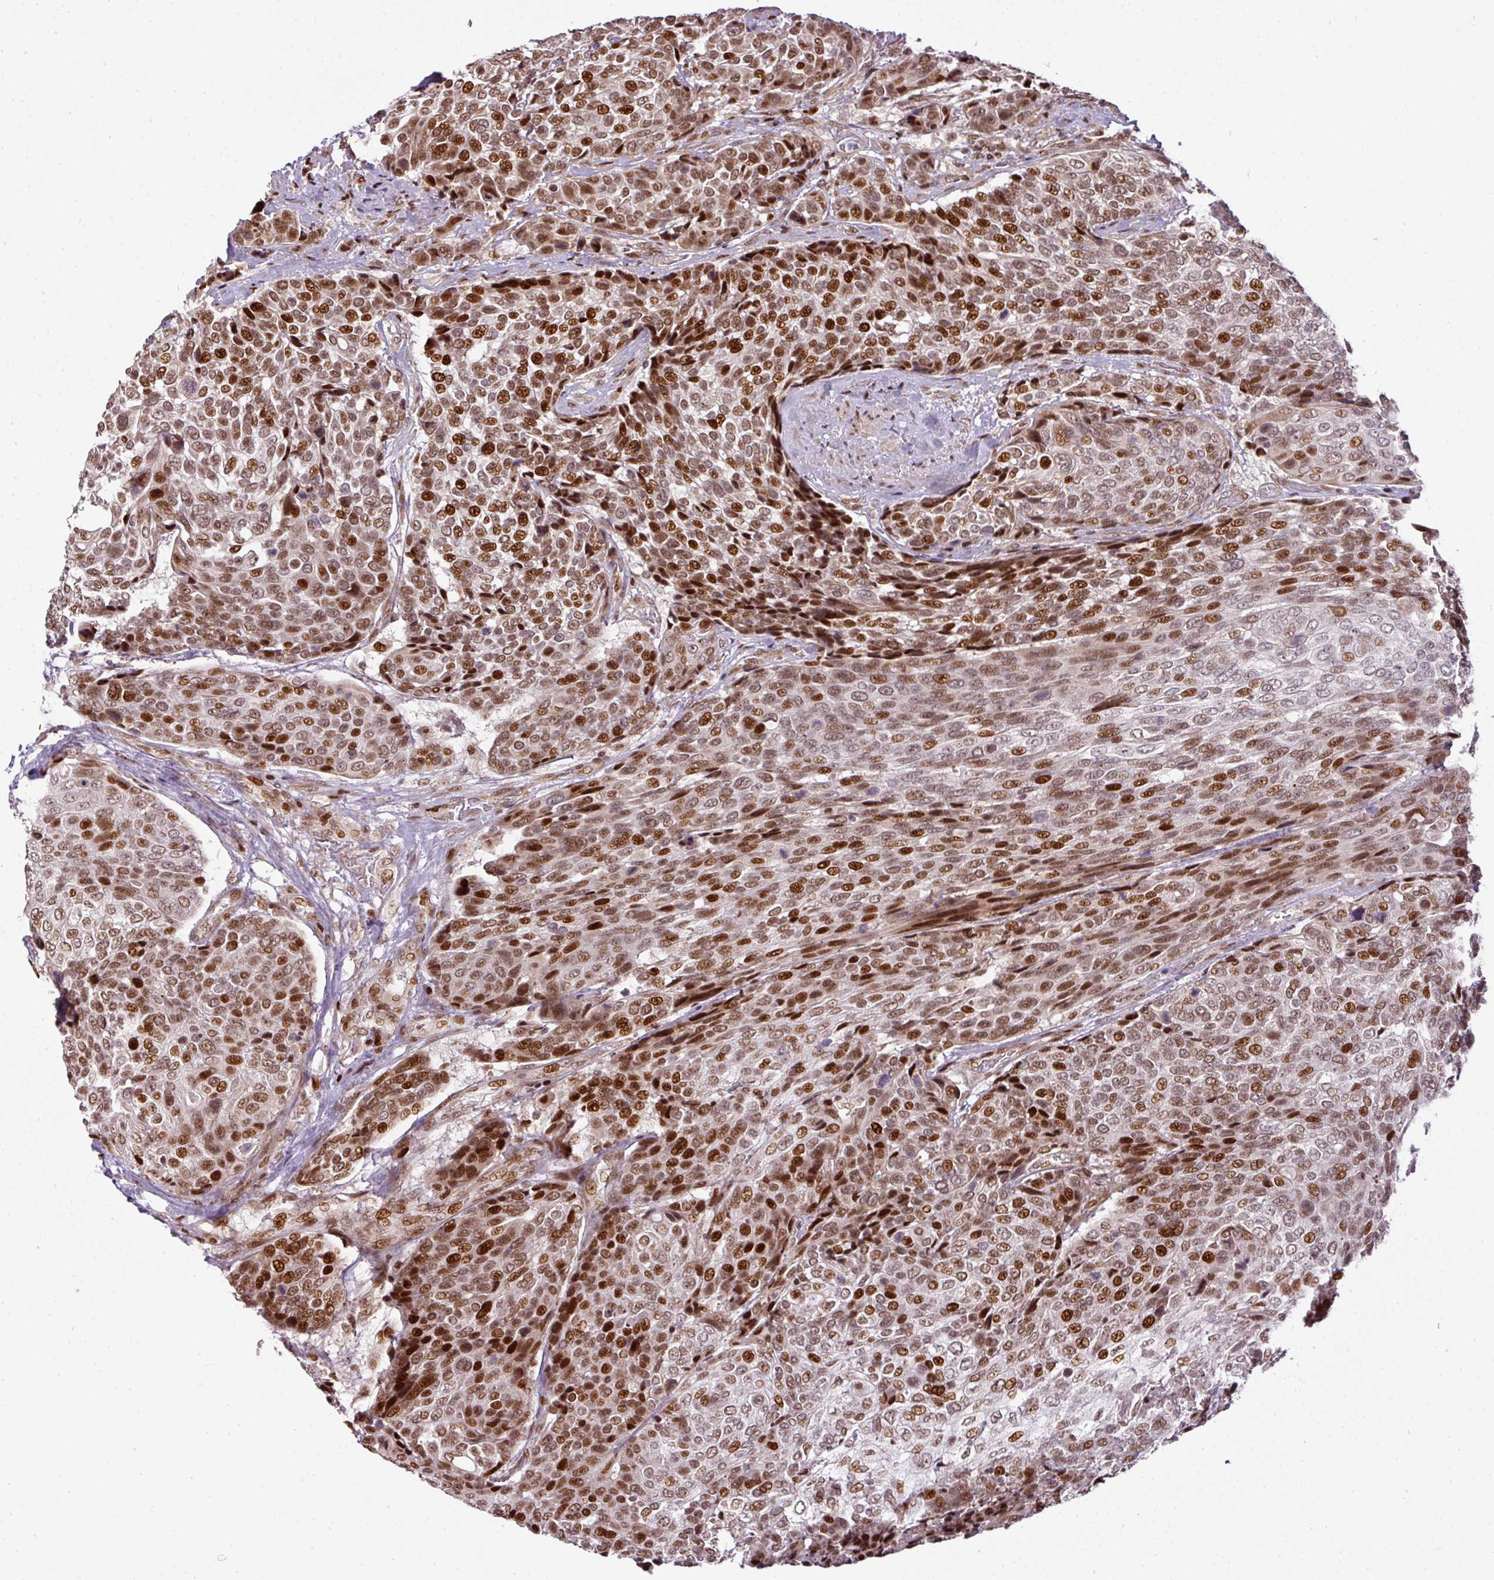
{"staining": {"intensity": "strong", "quantity": ">75%", "location": "nuclear"}, "tissue": "urothelial cancer", "cell_type": "Tumor cells", "image_type": "cancer", "snomed": [{"axis": "morphology", "description": "Urothelial carcinoma, High grade"}, {"axis": "topography", "description": "Urinary bladder"}], "caption": "Urothelial cancer stained for a protein (brown) reveals strong nuclear positive staining in approximately >75% of tumor cells.", "gene": "MYSM1", "patient": {"sex": "female", "age": 70}}